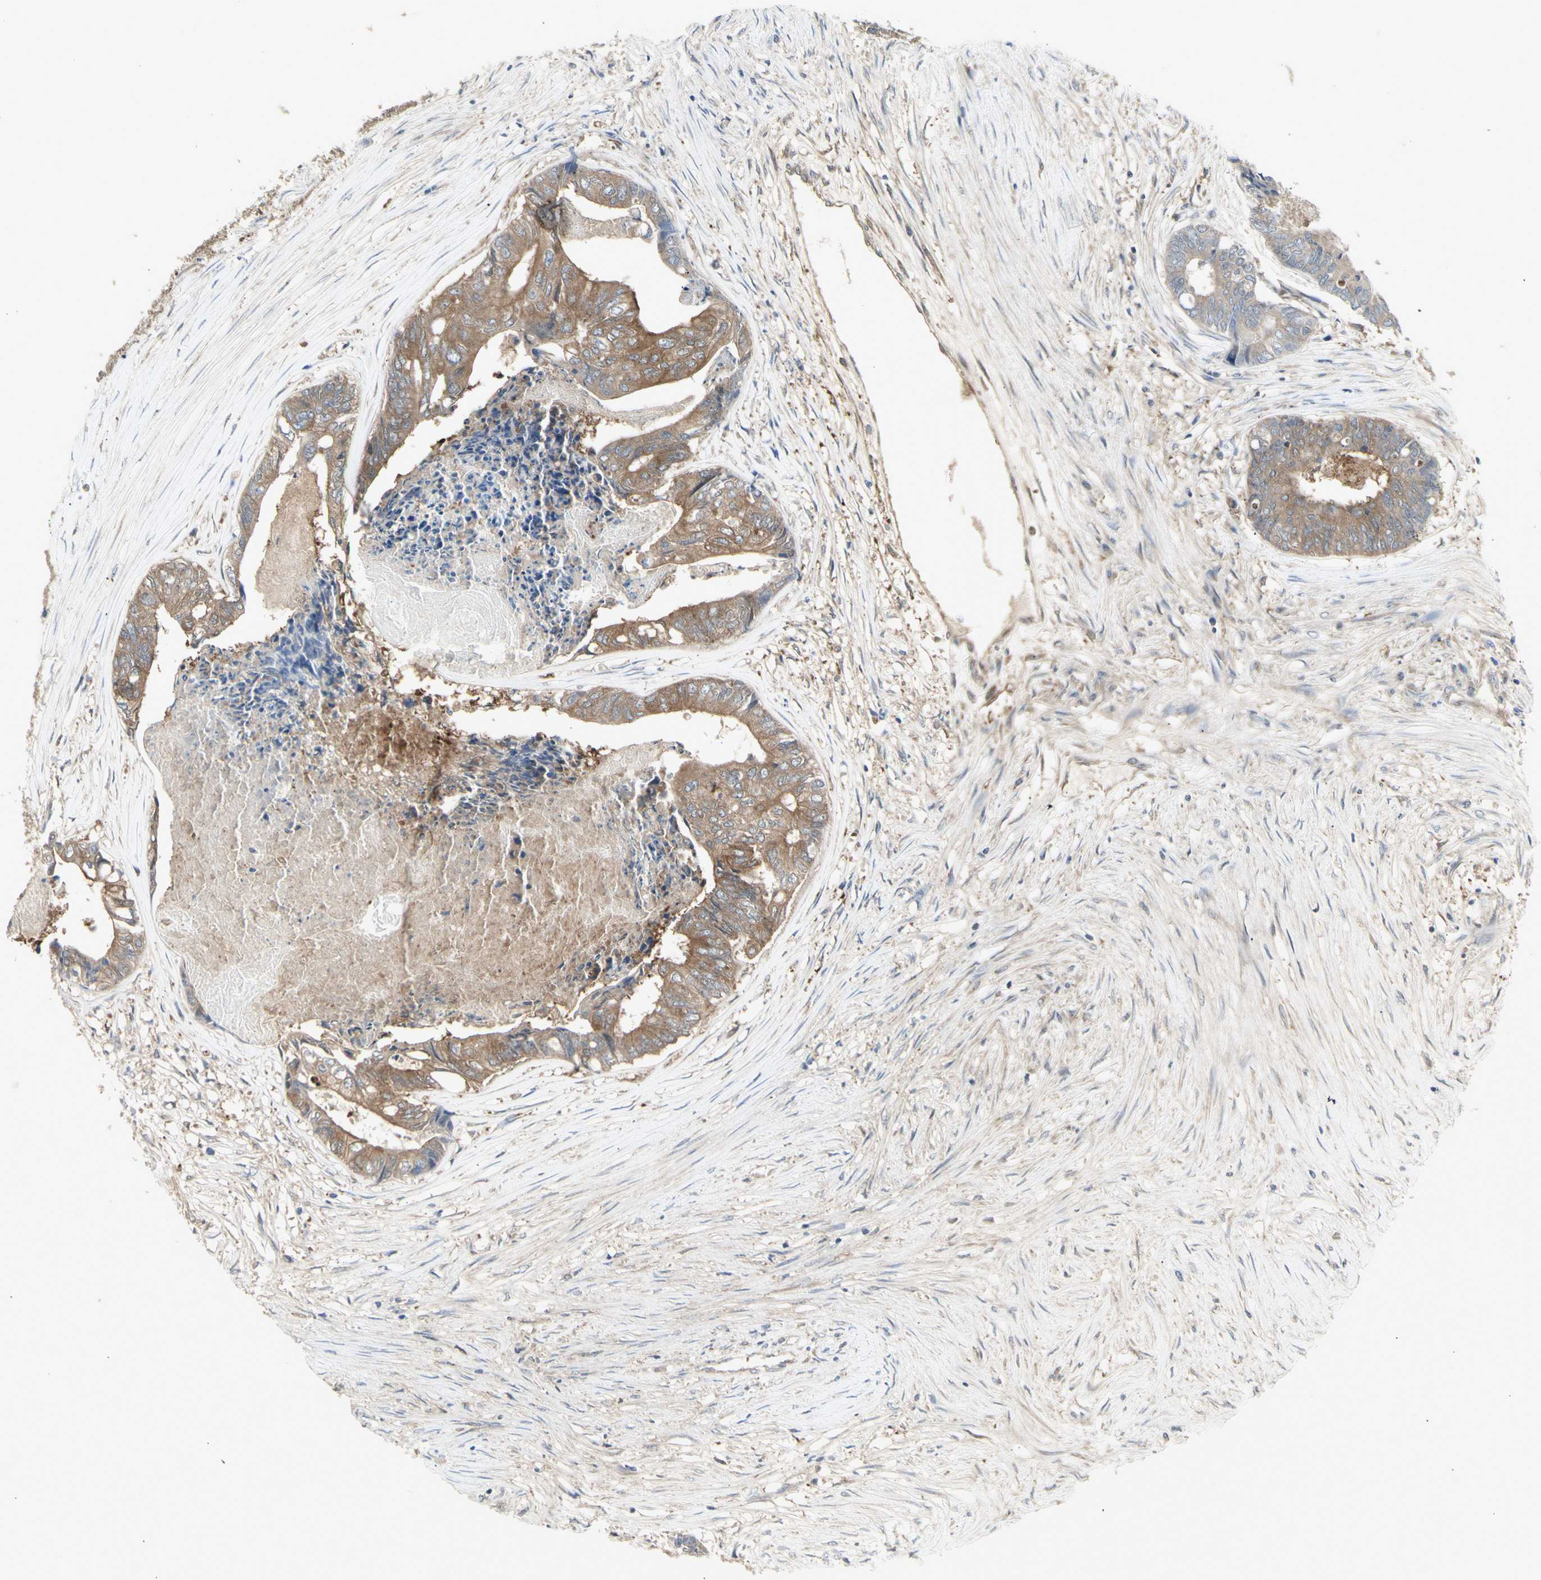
{"staining": {"intensity": "moderate", "quantity": ">75%", "location": "cytoplasmic/membranous"}, "tissue": "colorectal cancer", "cell_type": "Tumor cells", "image_type": "cancer", "snomed": [{"axis": "morphology", "description": "Adenocarcinoma, NOS"}, {"axis": "topography", "description": "Rectum"}], "caption": "Tumor cells exhibit medium levels of moderate cytoplasmic/membranous expression in about >75% of cells in colorectal adenocarcinoma.", "gene": "CHURC1-FNTB", "patient": {"sex": "male", "age": 63}}